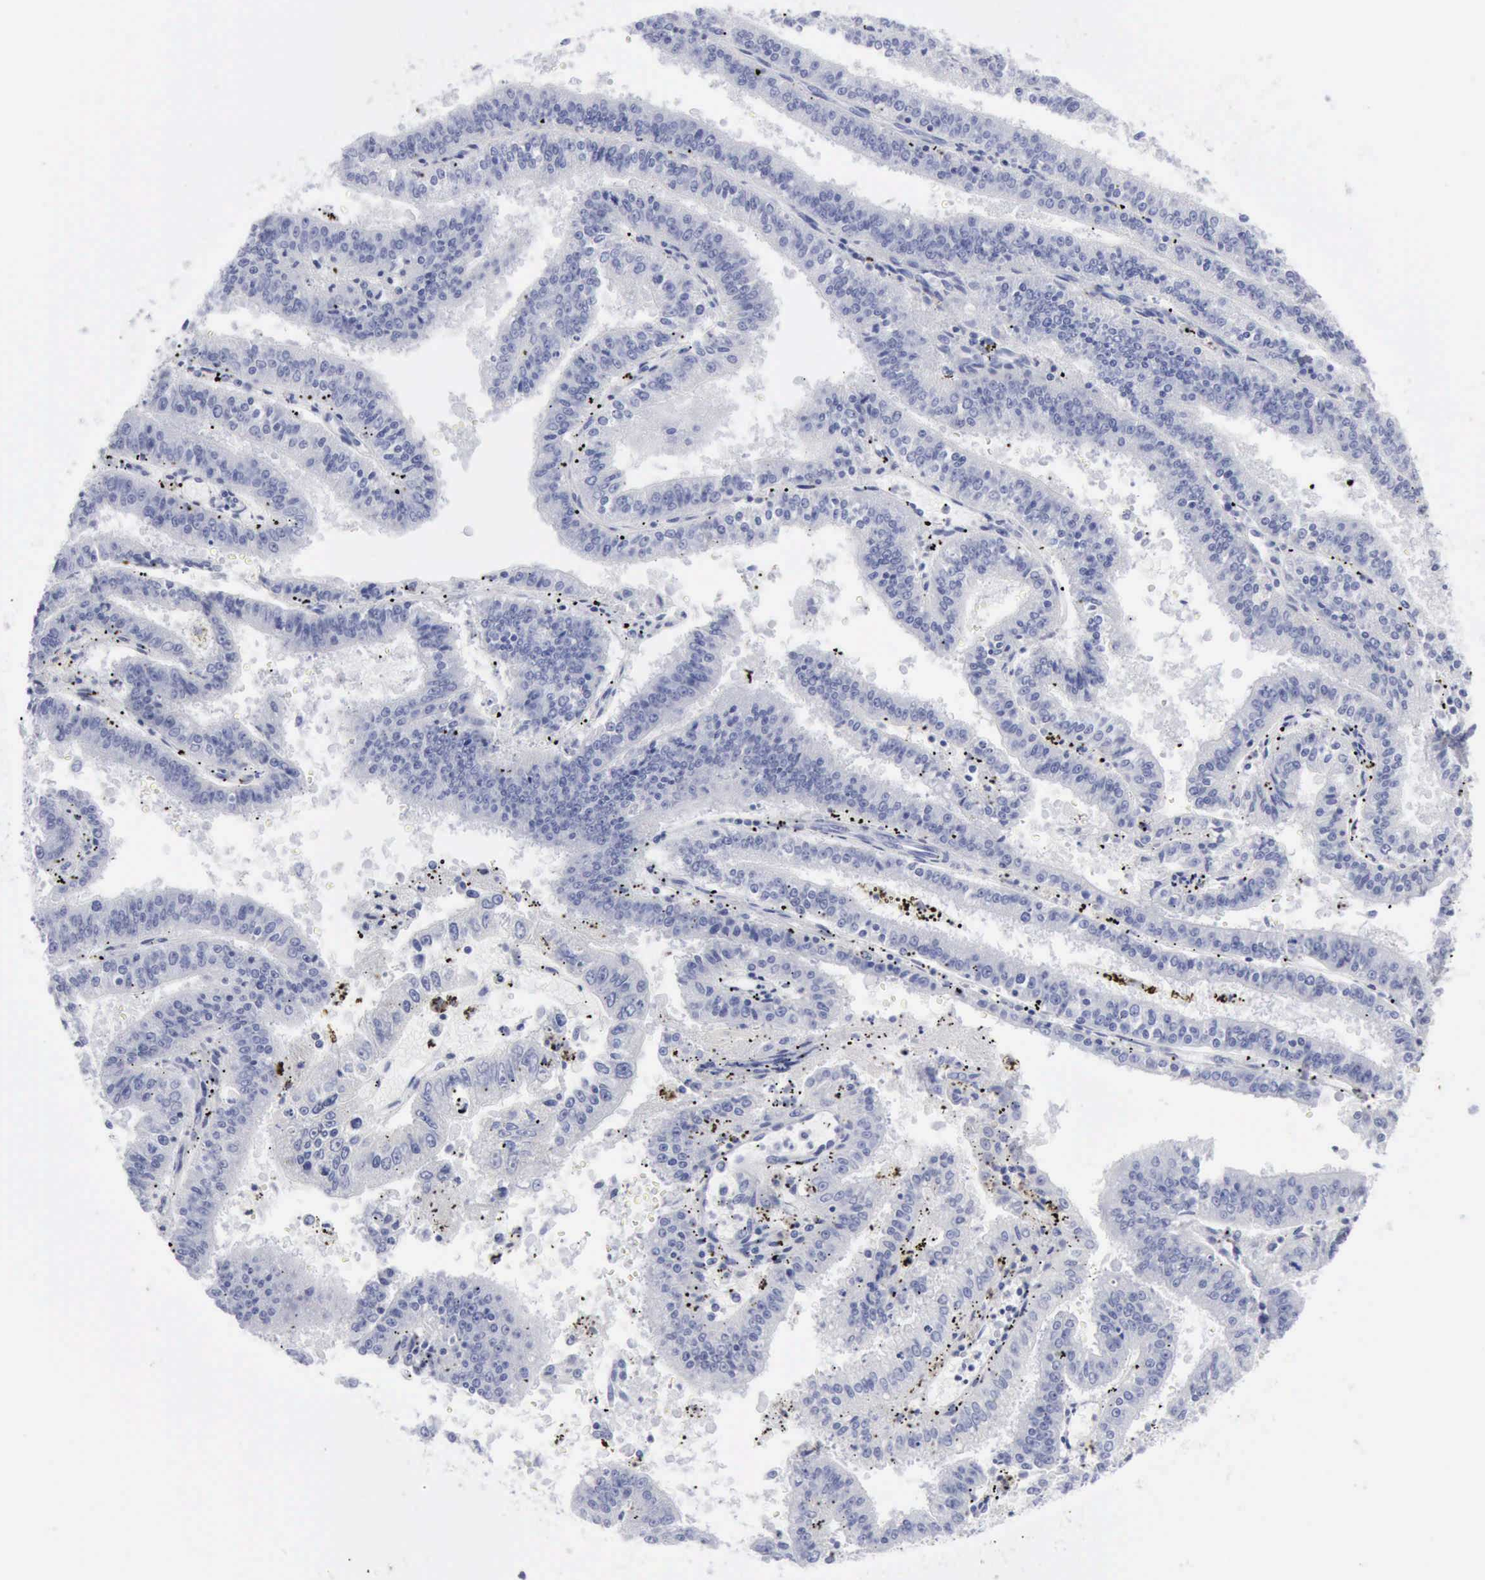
{"staining": {"intensity": "negative", "quantity": "none", "location": "none"}, "tissue": "endometrial cancer", "cell_type": "Tumor cells", "image_type": "cancer", "snomed": [{"axis": "morphology", "description": "Adenocarcinoma, NOS"}, {"axis": "topography", "description": "Endometrium"}], "caption": "Image shows no protein positivity in tumor cells of endometrial adenocarcinoma tissue.", "gene": "KRT10", "patient": {"sex": "female", "age": 66}}